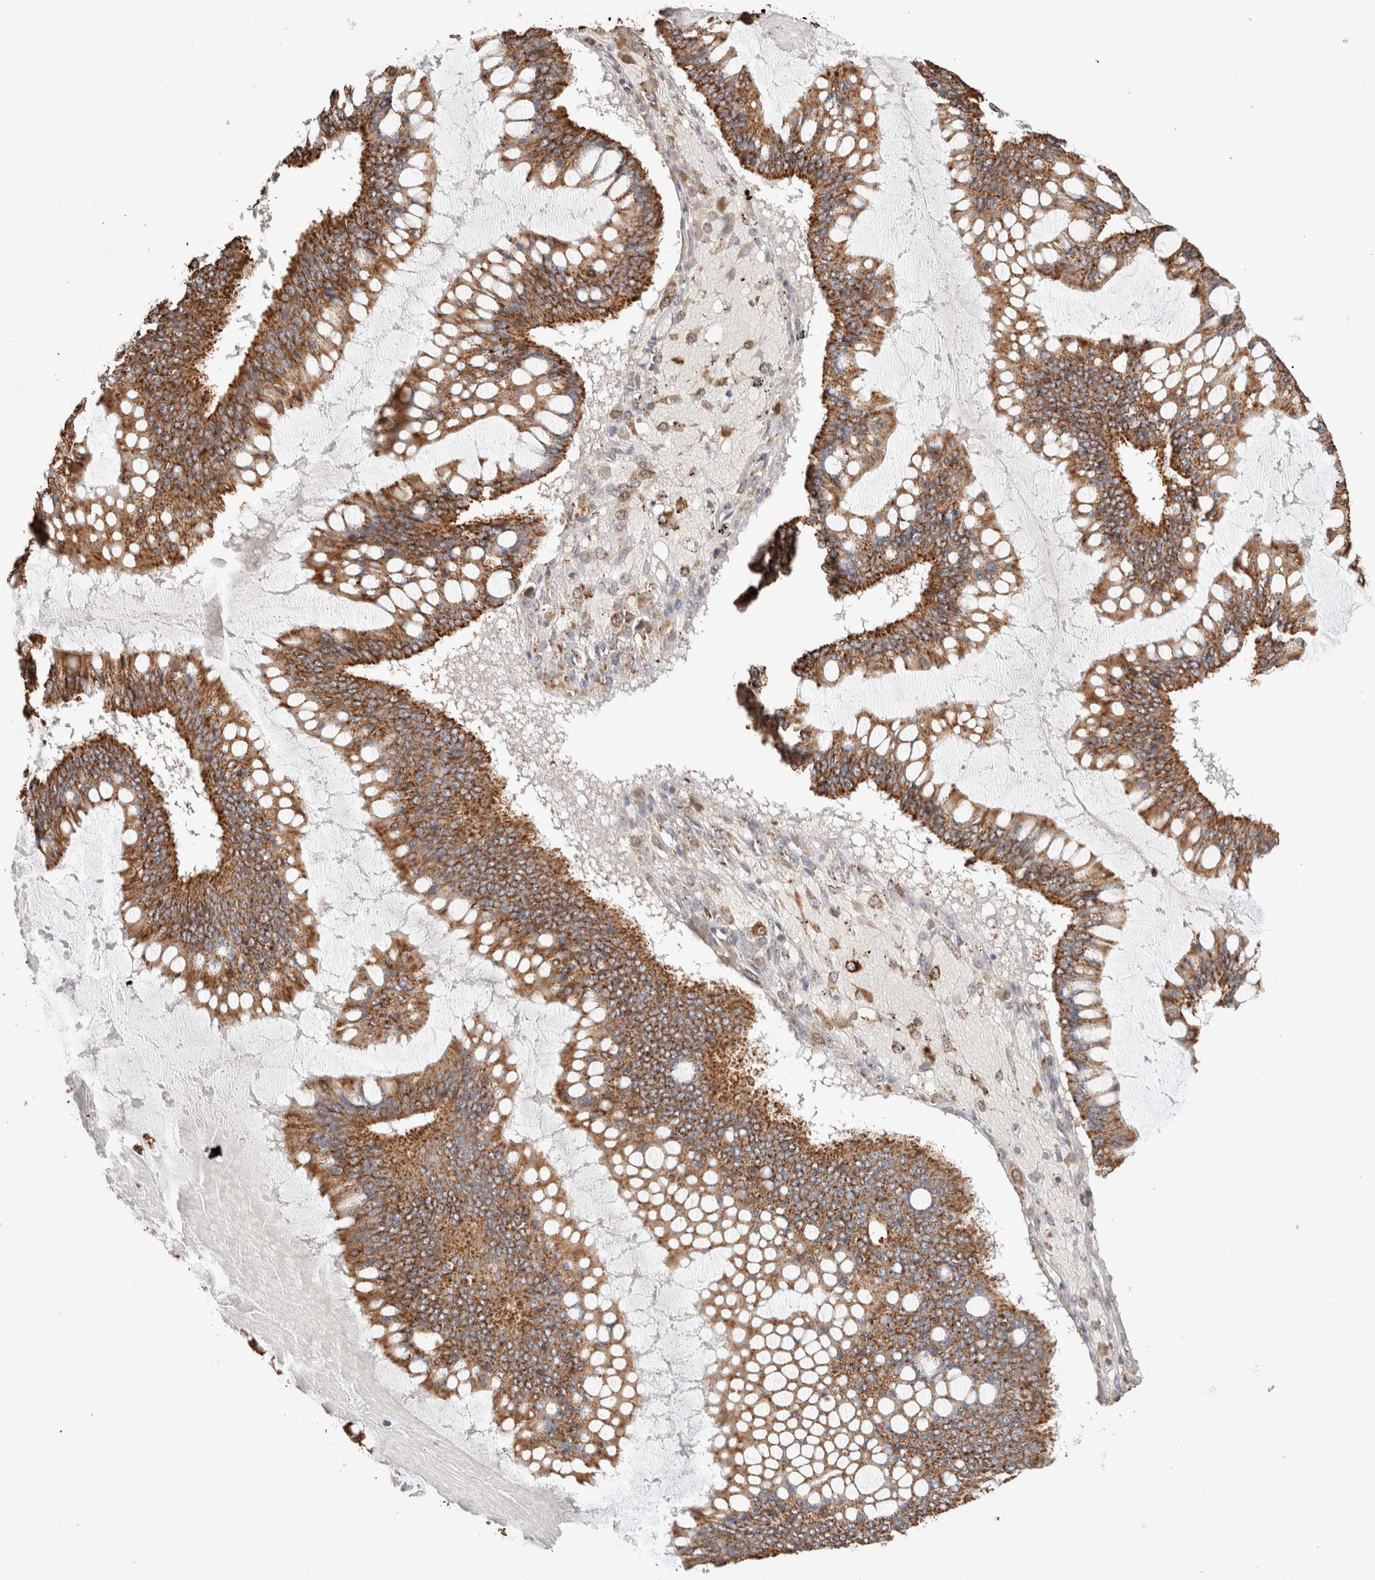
{"staining": {"intensity": "moderate", "quantity": ">75%", "location": "cytoplasmic/membranous"}, "tissue": "ovarian cancer", "cell_type": "Tumor cells", "image_type": "cancer", "snomed": [{"axis": "morphology", "description": "Cystadenocarcinoma, mucinous, NOS"}, {"axis": "topography", "description": "Ovary"}], "caption": "Immunohistochemistry micrograph of neoplastic tissue: human ovarian cancer stained using immunohistochemistry (IHC) demonstrates medium levels of moderate protein expression localized specifically in the cytoplasmic/membranous of tumor cells, appearing as a cytoplasmic/membranous brown color.", "gene": "C1QBP", "patient": {"sex": "female", "age": 73}}